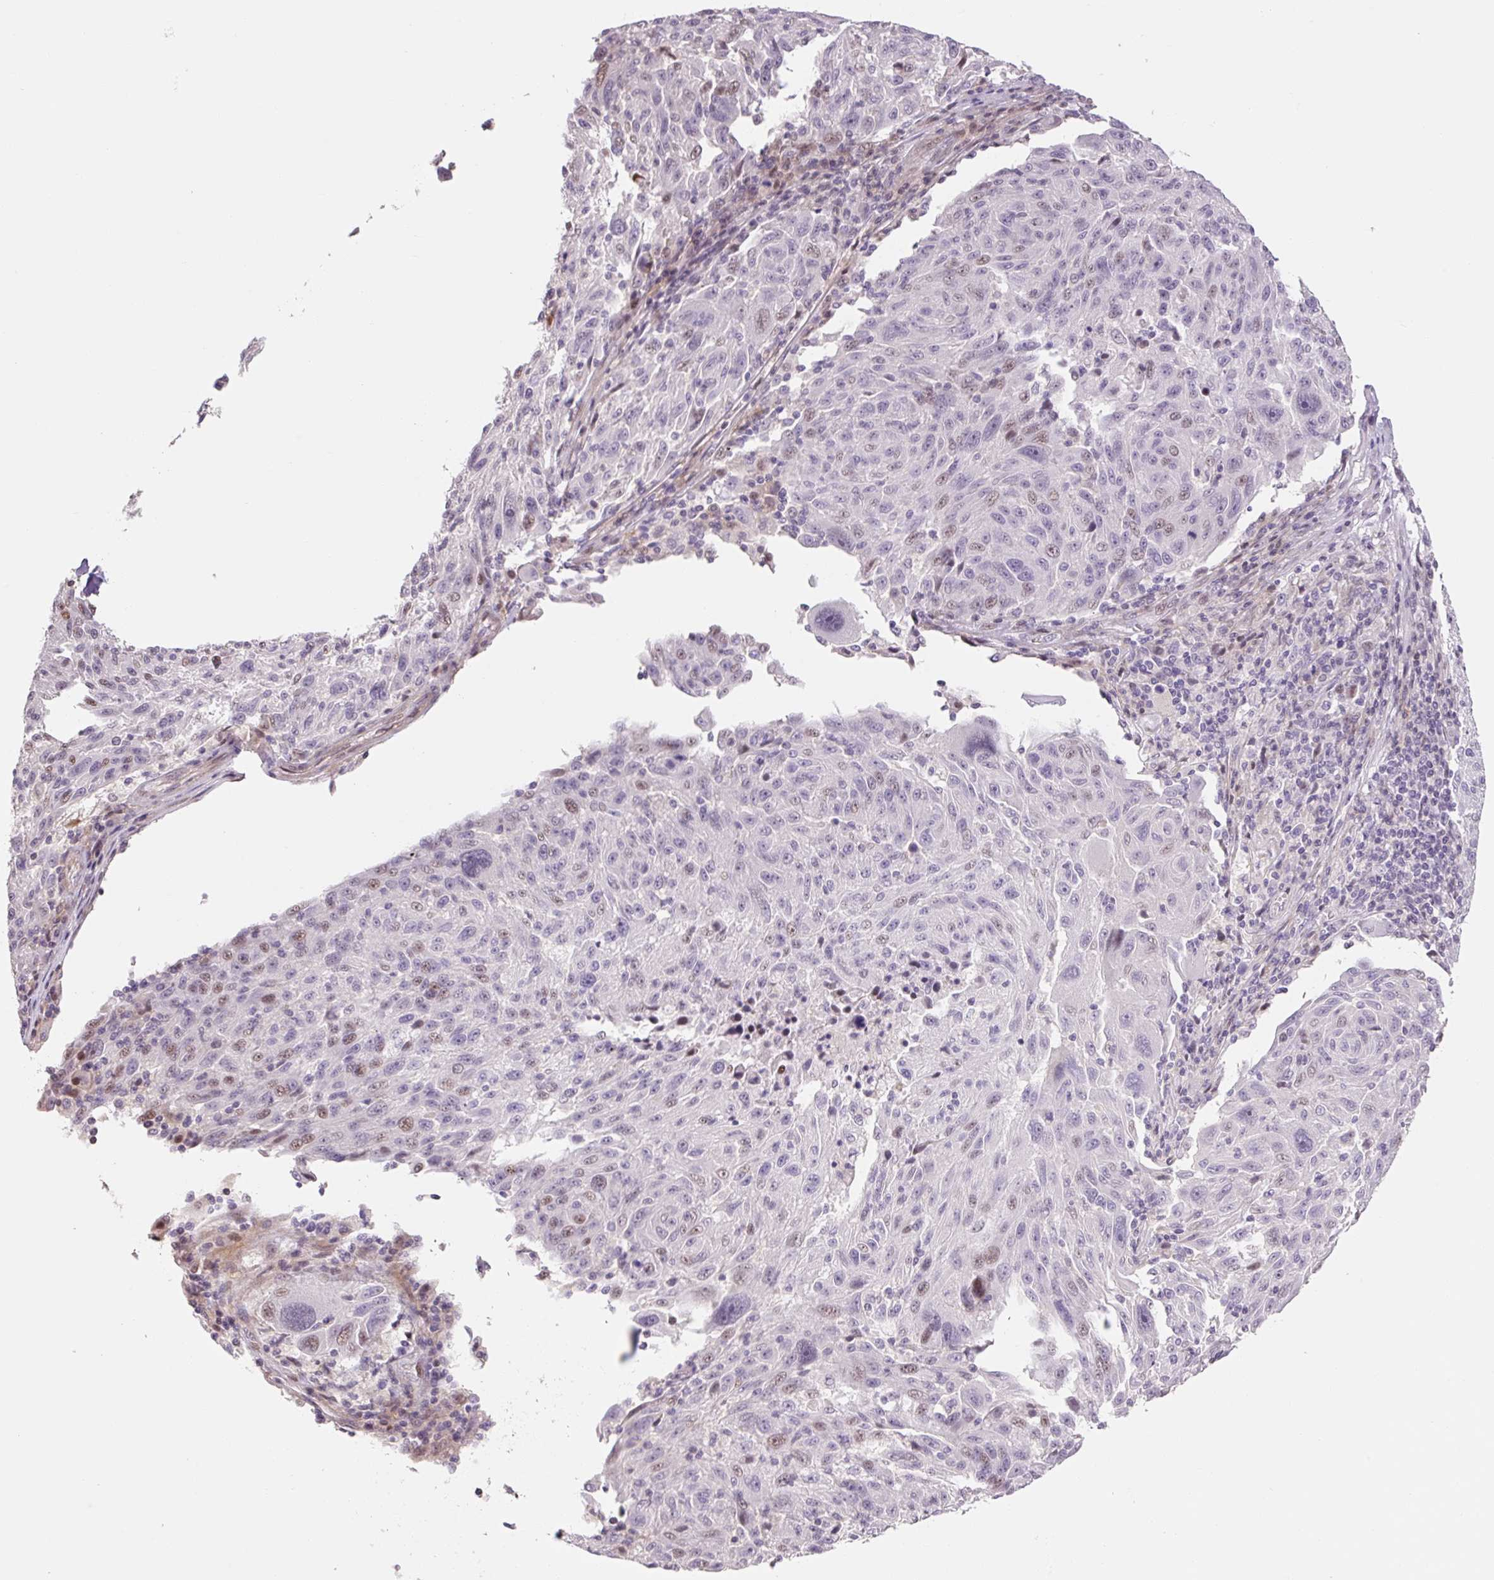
{"staining": {"intensity": "weak", "quantity": "25%-75%", "location": "nuclear"}, "tissue": "melanoma", "cell_type": "Tumor cells", "image_type": "cancer", "snomed": [{"axis": "morphology", "description": "Malignant melanoma, NOS"}, {"axis": "topography", "description": "Skin"}], "caption": "Malignant melanoma tissue displays weak nuclear expression in about 25%-75% of tumor cells, visualized by immunohistochemistry. The protein is stained brown, and the nuclei are stained in blue (DAB (3,3'-diaminobenzidine) IHC with brightfield microscopy, high magnification).", "gene": "ZNF552", "patient": {"sex": "male", "age": 53}}